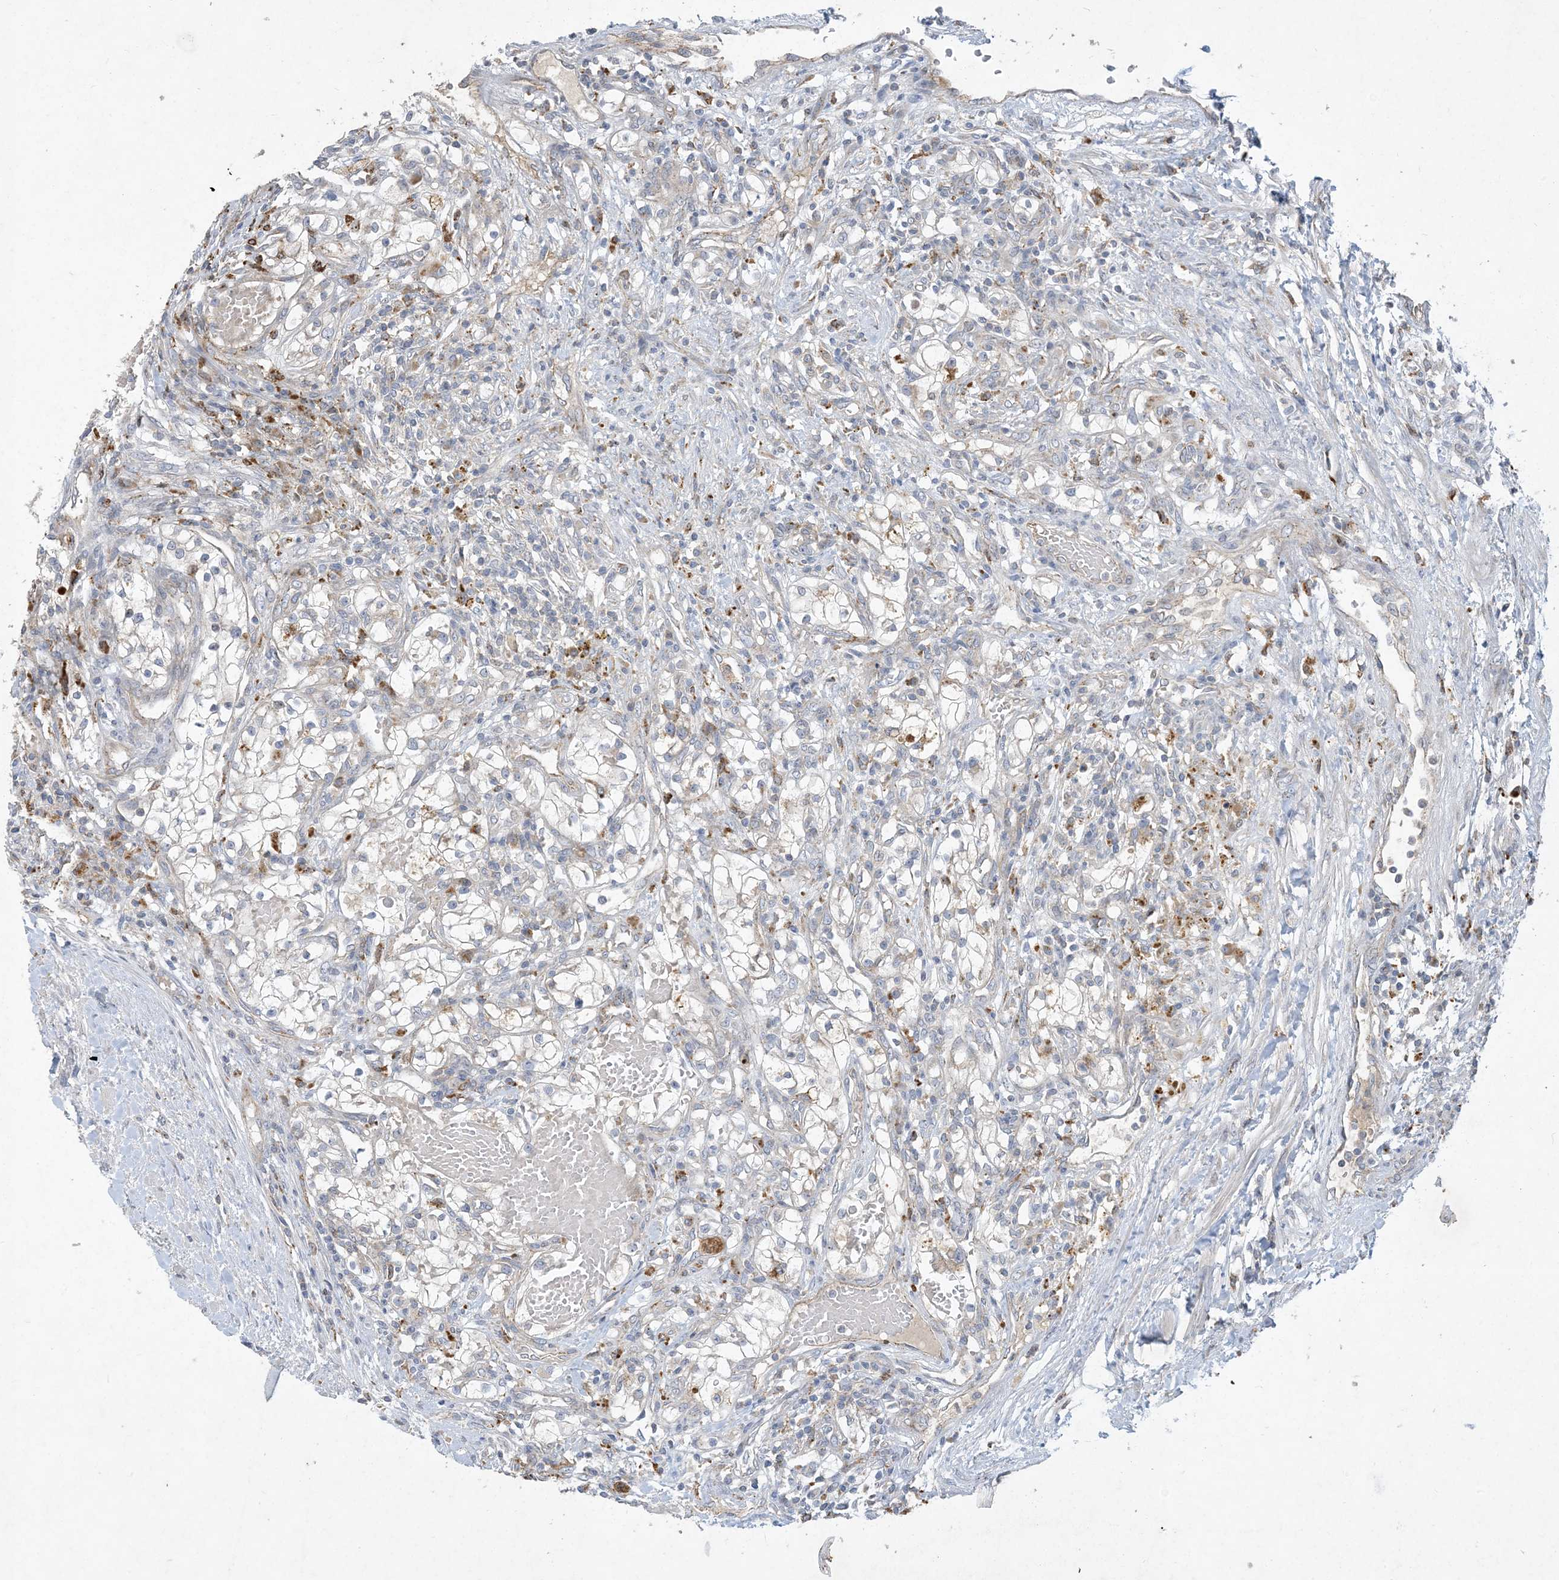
{"staining": {"intensity": "weak", "quantity": "<25%", "location": "cytoplasmic/membranous"}, "tissue": "renal cancer", "cell_type": "Tumor cells", "image_type": "cancer", "snomed": [{"axis": "morphology", "description": "Normal tissue, NOS"}, {"axis": "morphology", "description": "Adenocarcinoma, NOS"}, {"axis": "topography", "description": "Kidney"}], "caption": "IHC image of human renal adenocarcinoma stained for a protein (brown), which exhibits no positivity in tumor cells.", "gene": "MRPS18A", "patient": {"sex": "male", "age": 68}}